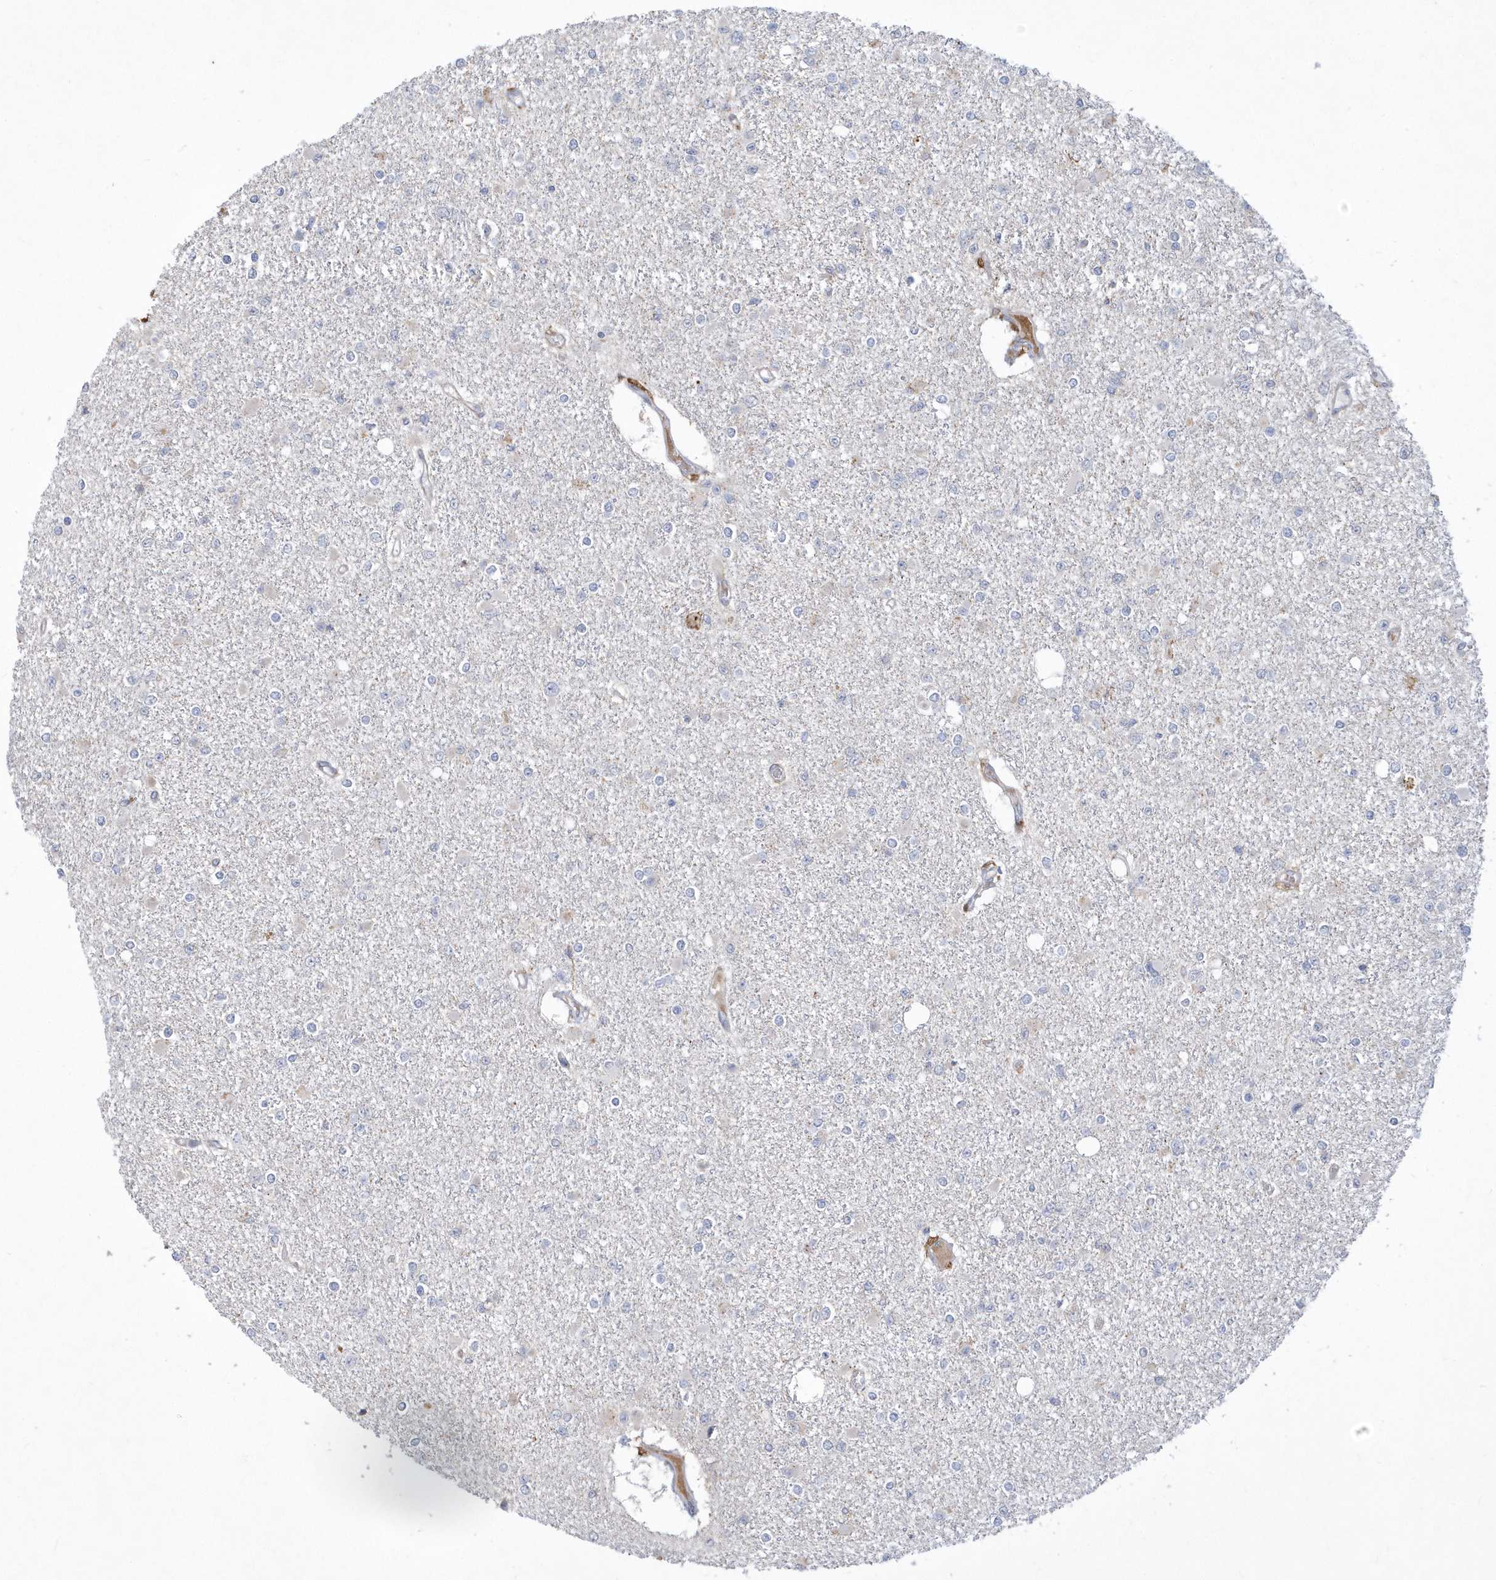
{"staining": {"intensity": "negative", "quantity": "none", "location": "none"}, "tissue": "glioma", "cell_type": "Tumor cells", "image_type": "cancer", "snomed": [{"axis": "morphology", "description": "Glioma, malignant, Low grade"}, {"axis": "topography", "description": "Brain"}], "caption": "DAB immunohistochemical staining of human malignant glioma (low-grade) shows no significant positivity in tumor cells.", "gene": "TSPEAR", "patient": {"sex": "female", "age": 22}}